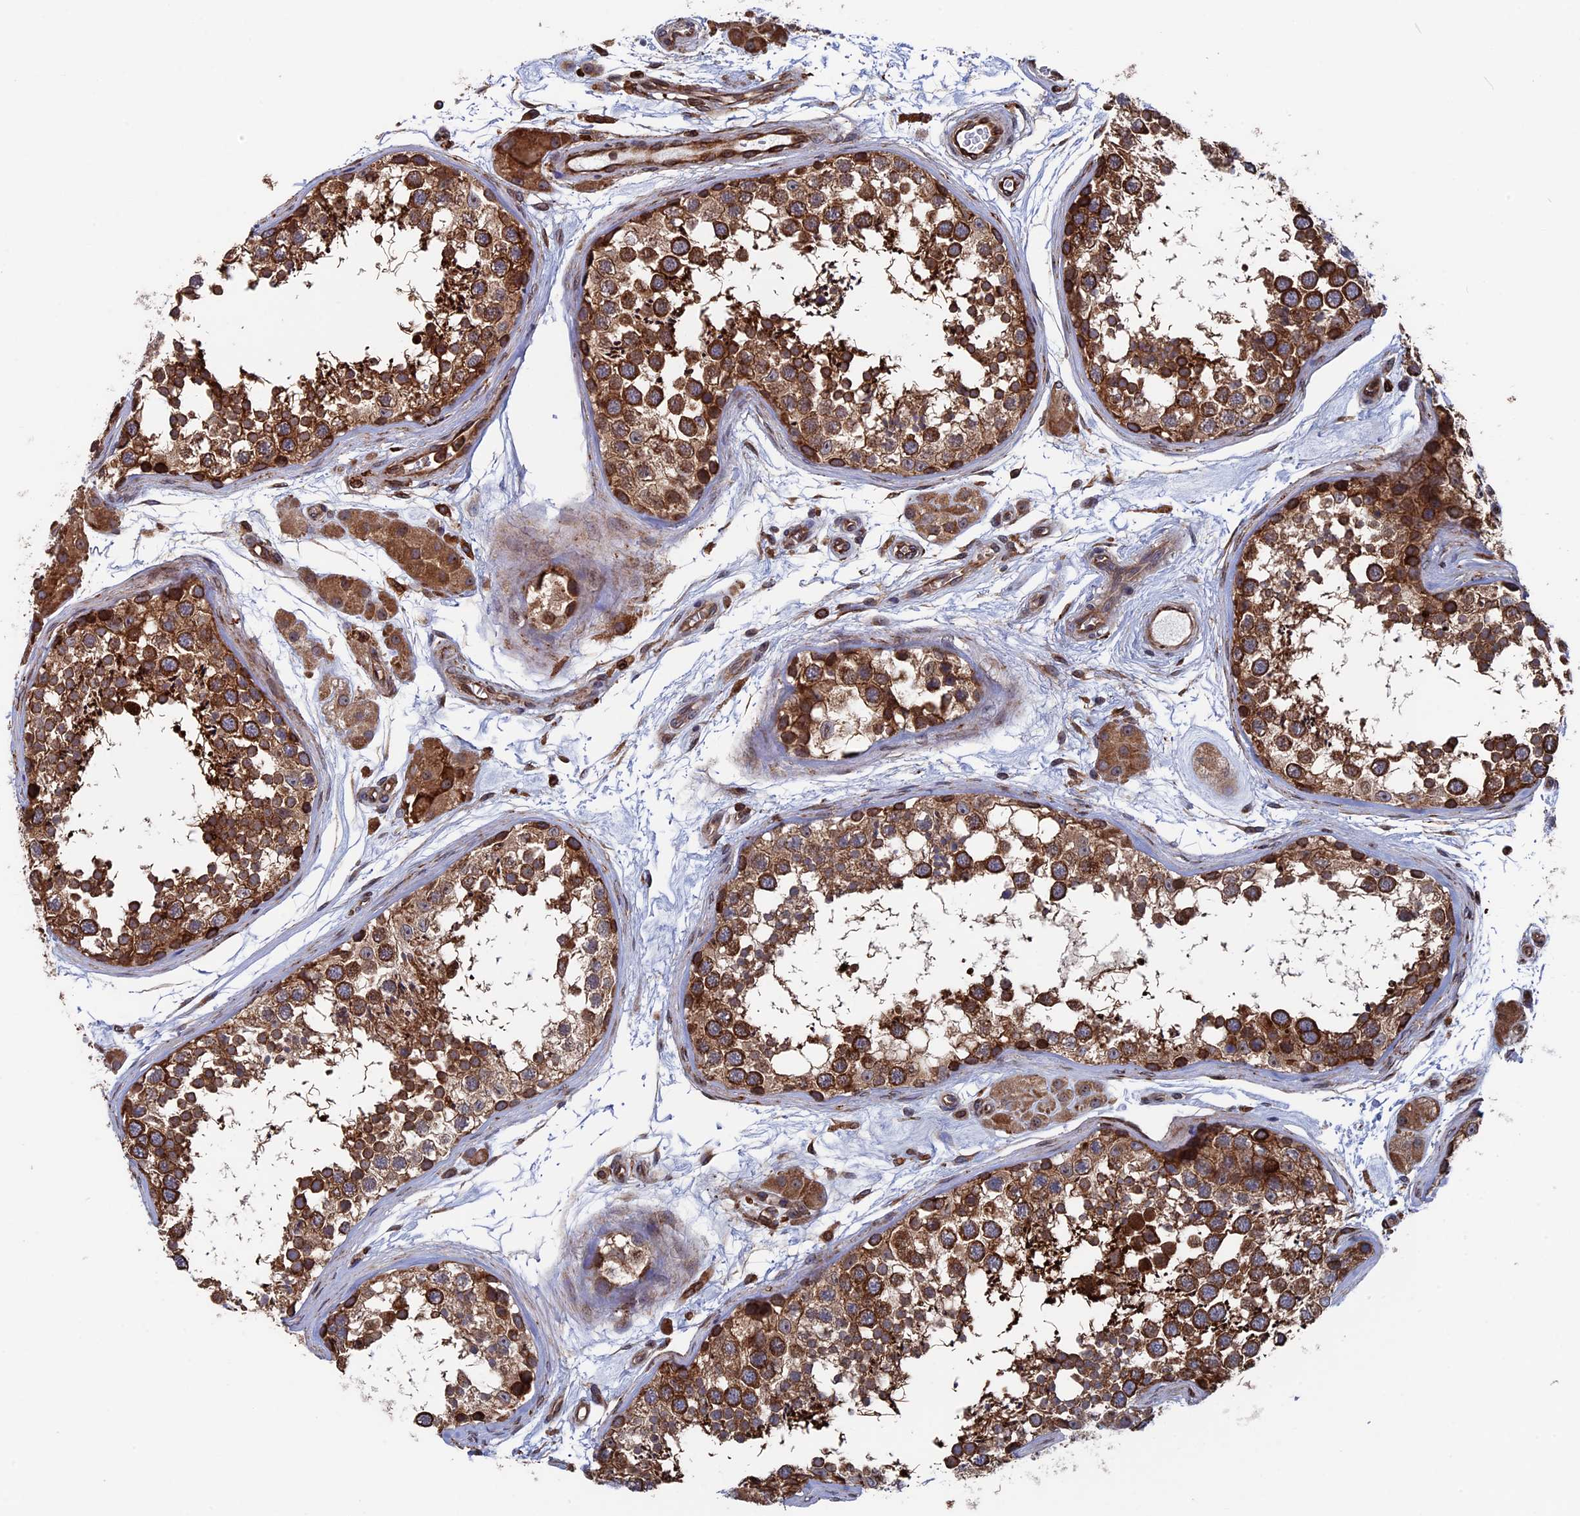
{"staining": {"intensity": "strong", "quantity": ">75%", "location": "cytoplasmic/membranous"}, "tissue": "testis", "cell_type": "Cells in seminiferous ducts", "image_type": "normal", "snomed": [{"axis": "morphology", "description": "Normal tissue, NOS"}, {"axis": "topography", "description": "Testis"}], "caption": "This histopathology image displays normal testis stained with immunohistochemistry to label a protein in brown. The cytoplasmic/membranous of cells in seminiferous ducts show strong positivity for the protein. Nuclei are counter-stained blue.", "gene": "RPUSD1", "patient": {"sex": "male", "age": 56}}